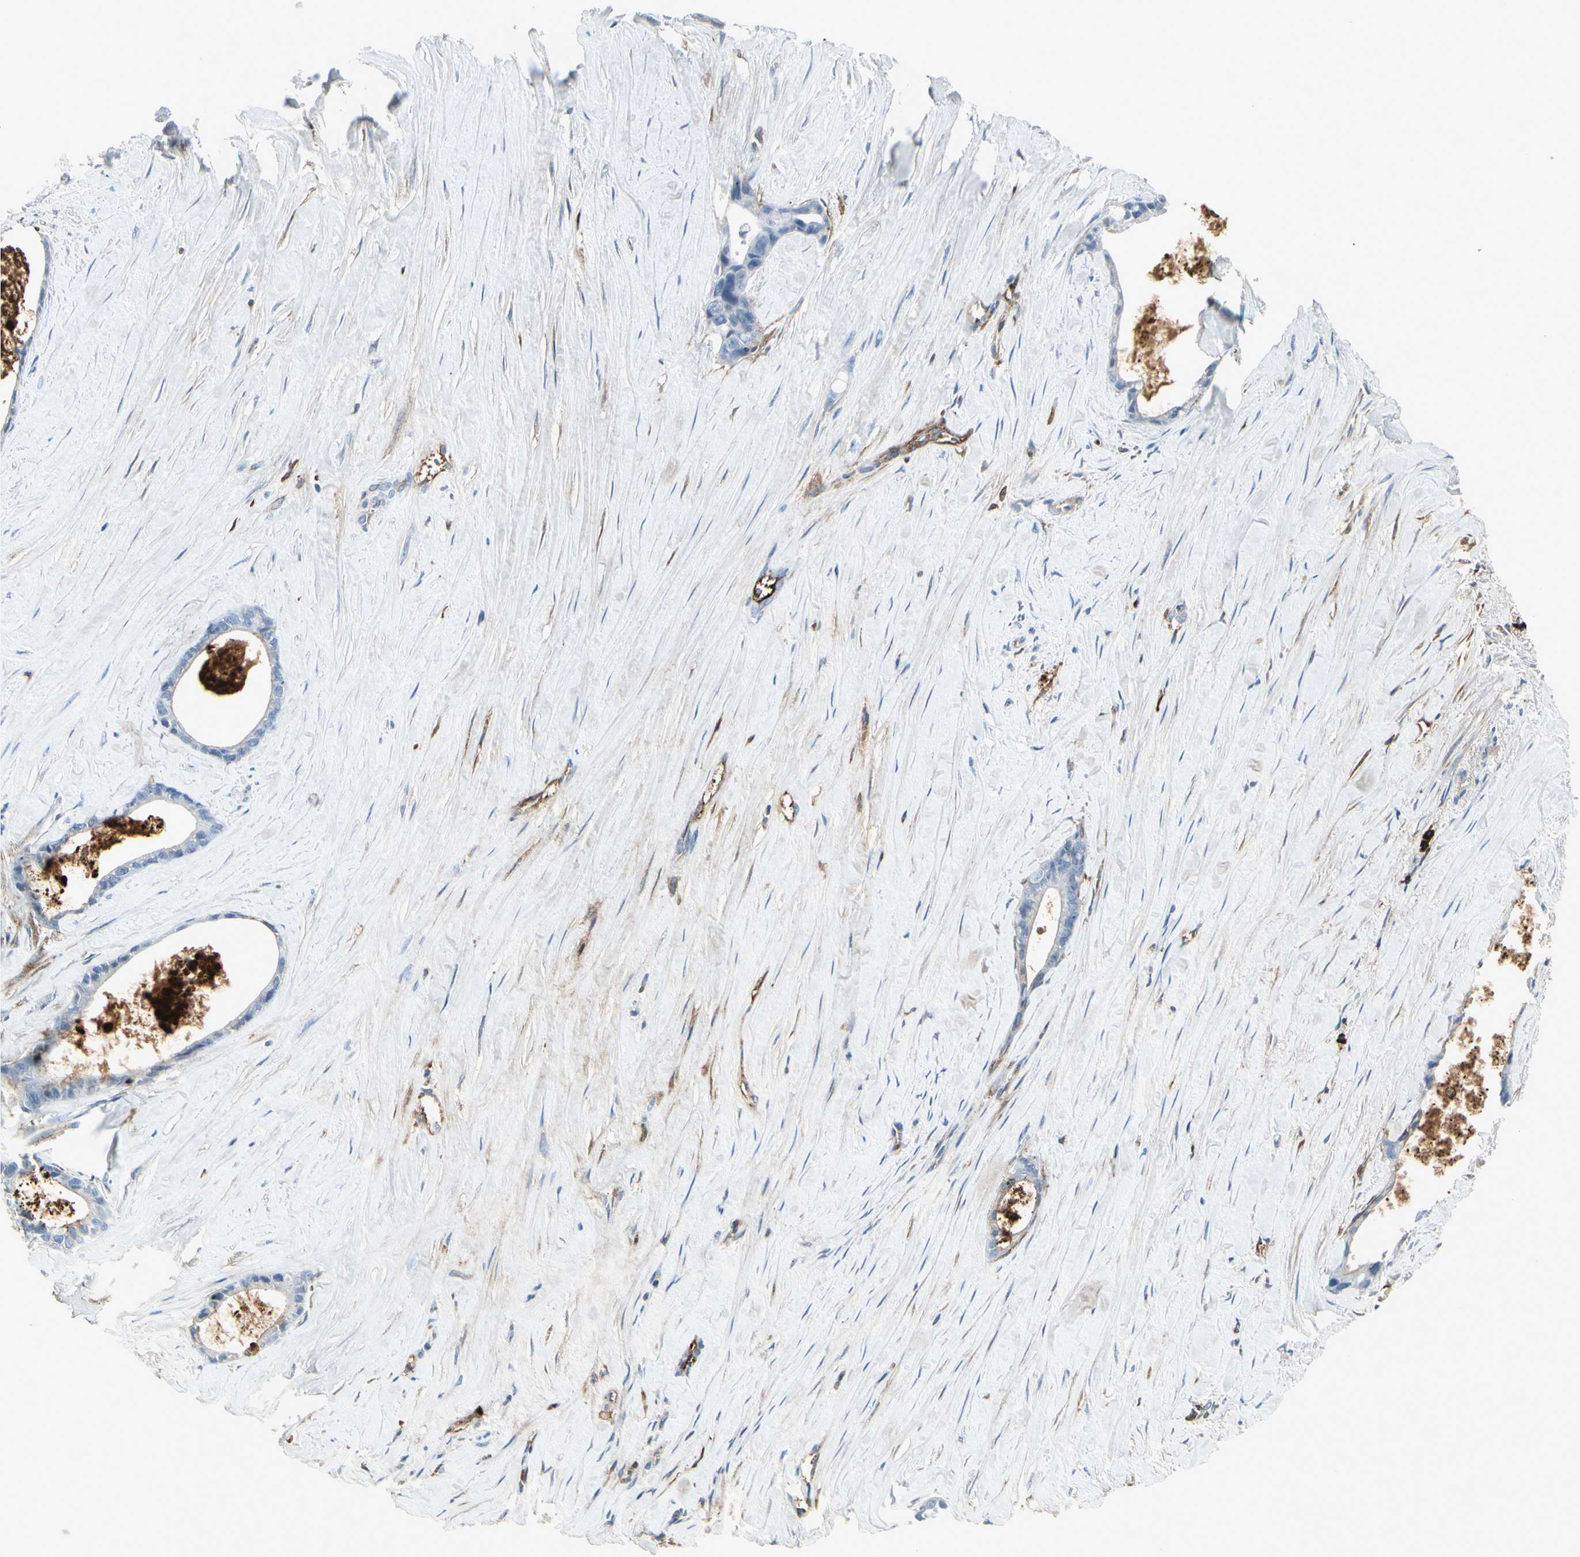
{"staining": {"intensity": "negative", "quantity": "none", "location": "none"}, "tissue": "liver cancer", "cell_type": "Tumor cells", "image_type": "cancer", "snomed": [{"axis": "morphology", "description": "Cholangiocarcinoma"}, {"axis": "topography", "description": "Liver"}], "caption": "Tumor cells are negative for protein expression in human liver cancer.", "gene": "IGHG1", "patient": {"sex": "female", "age": 55}}